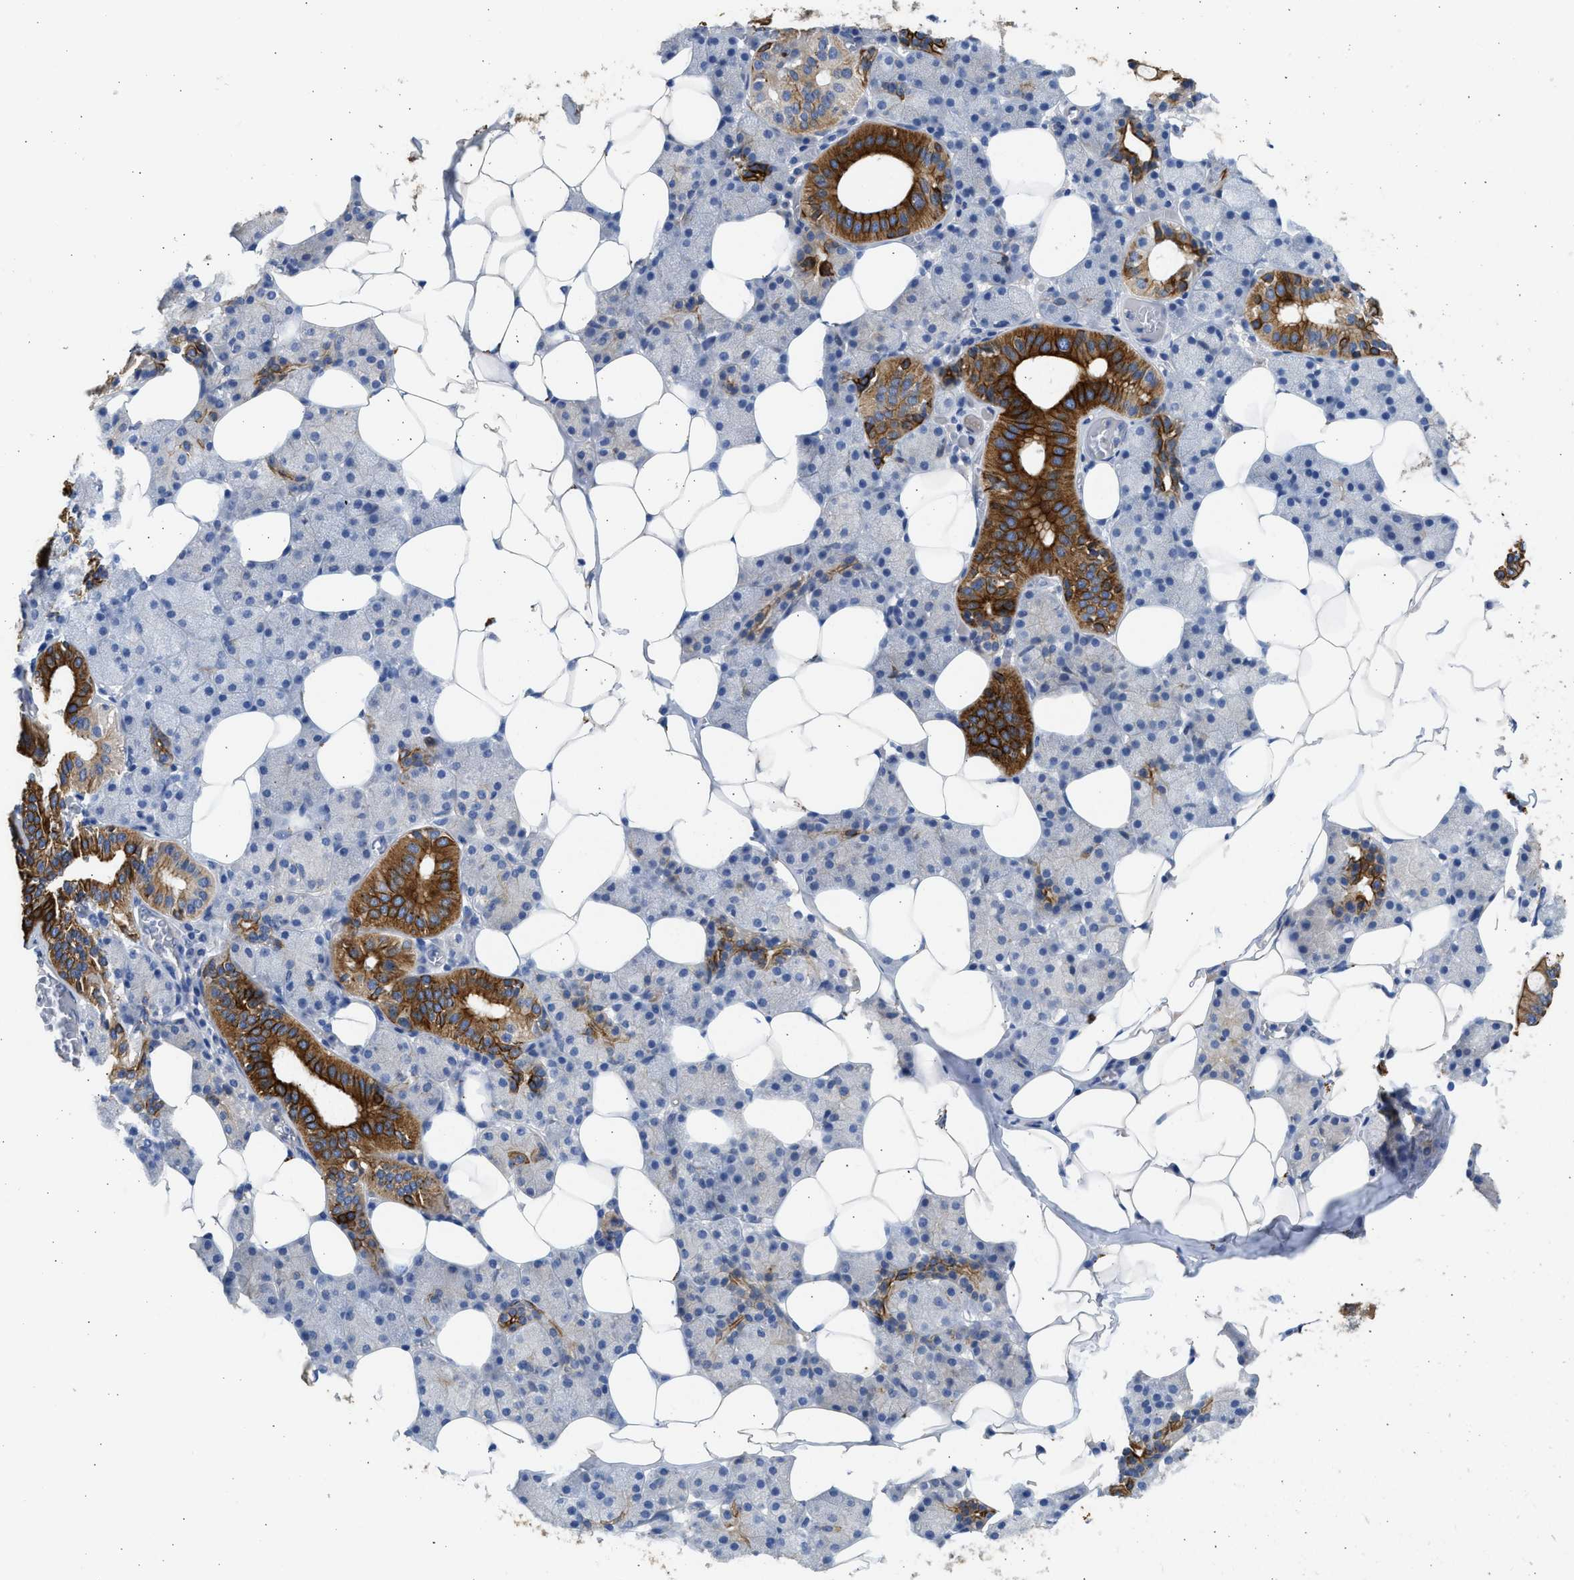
{"staining": {"intensity": "strong", "quantity": "<25%", "location": "cytoplasmic/membranous"}, "tissue": "salivary gland", "cell_type": "Glandular cells", "image_type": "normal", "snomed": [{"axis": "morphology", "description": "Normal tissue, NOS"}, {"axis": "topography", "description": "Salivary gland"}], "caption": "A brown stain shows strong cytoplasmic/membranous positivity of a protein in glandular cells of unremarkable salivary gland. (brown staining indicates protein expression, while blue staining denotes nuclei).", "gene": "CSRNP2", "patient": {"sex": "female", "age": 33}}